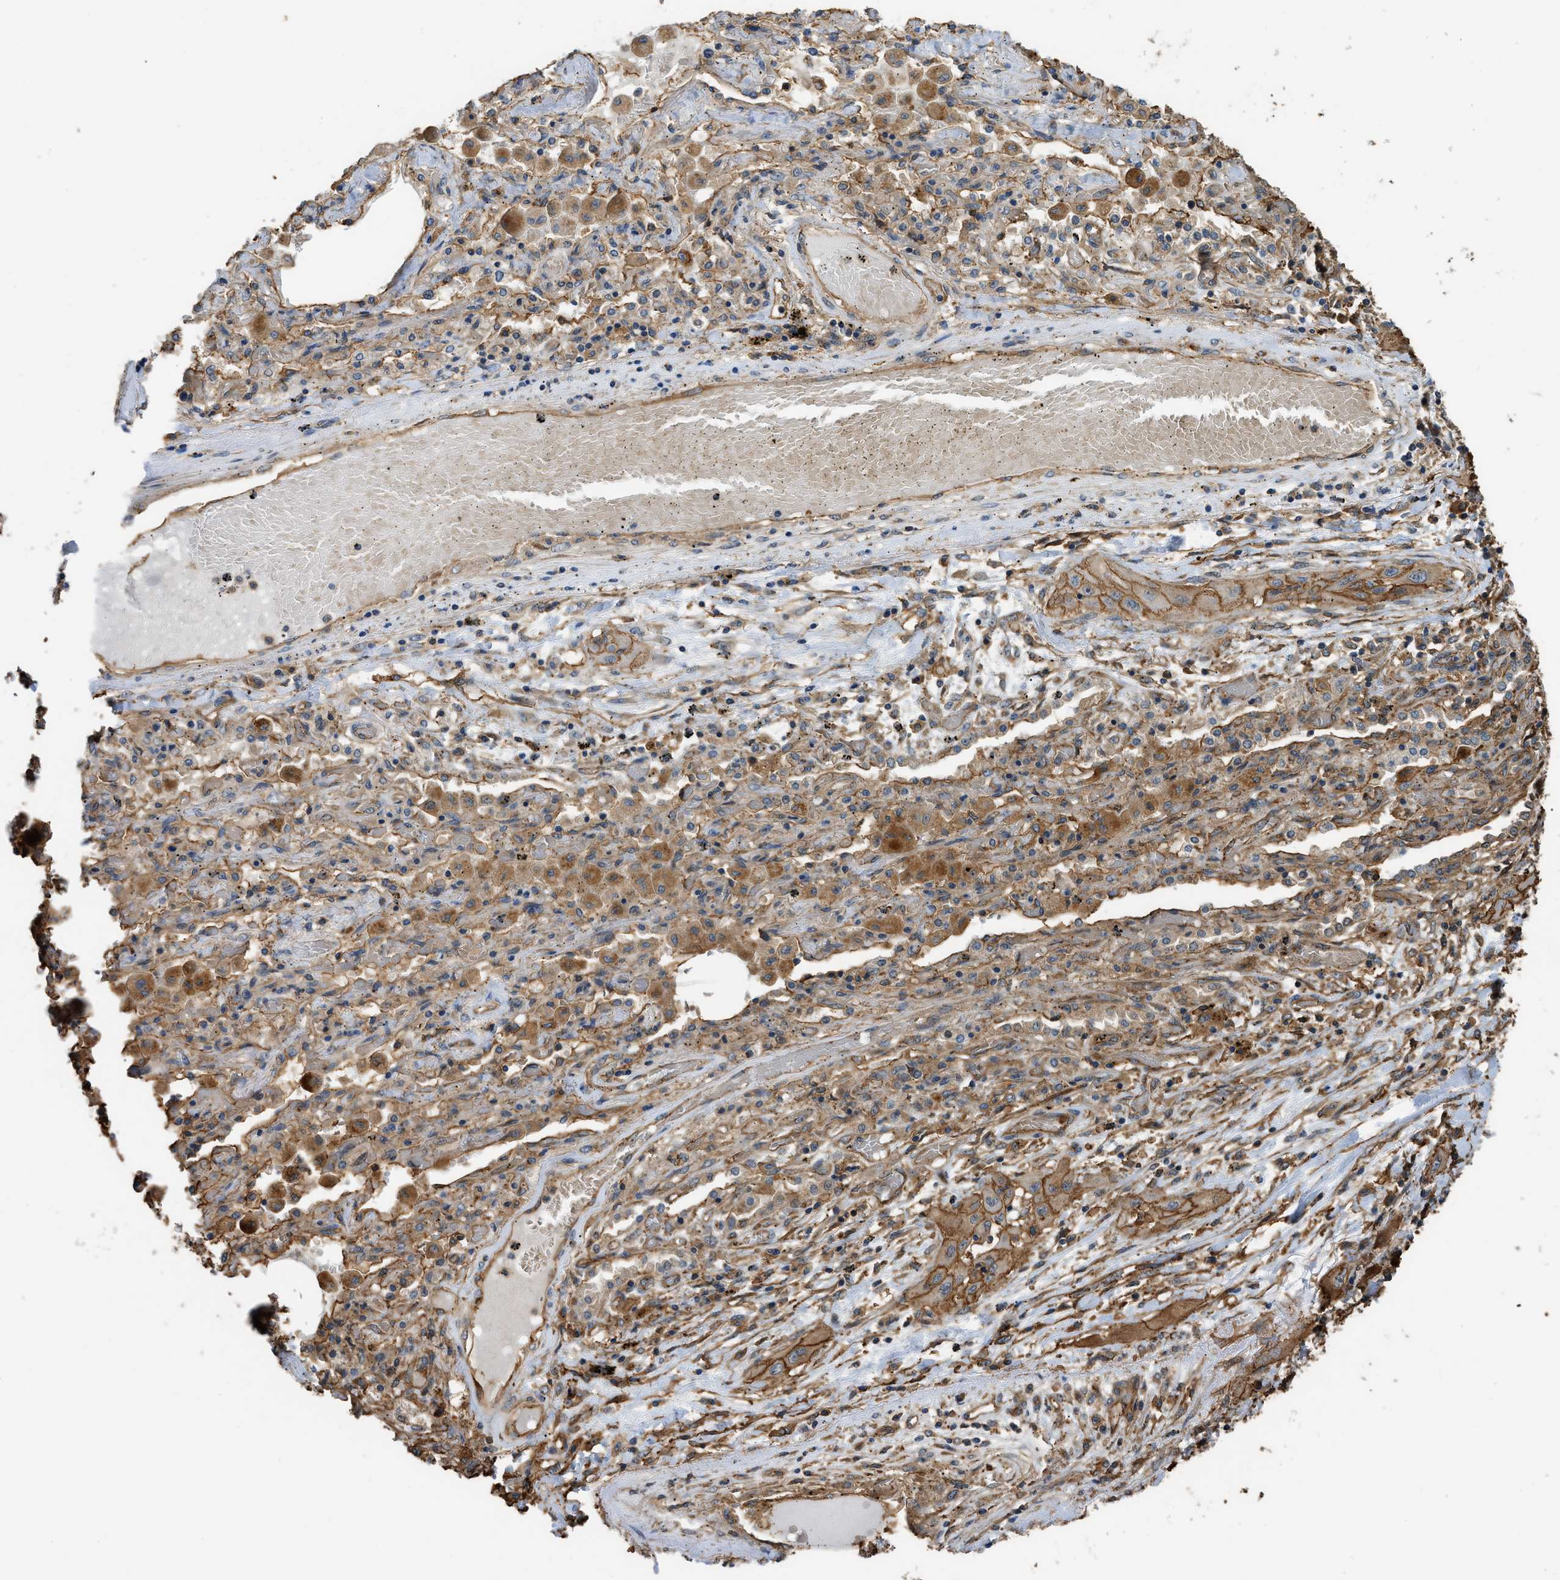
{"staining": {"intensity": "moderate", "quantity": ">75%", "location": "cytoplasmic/membranous"}, "tissue": "lung cancer", "cell_type": "Tumor cells", "image_type": "cancer", "snomed": [{"axis": "morphology", "description": "Squamous cell carcinoma, NOS"}, {"axis": "topography", "description": "Lung"}], "caption": "About >75% of tumor cells in human lung cancer (squamous cell carcinoma) reveal moderate cytoplasmic/membranous protein expression as visualized by brown immunohistochemical staining.", "gene": "DDHD2", "patient": {"sex": "female", "age": 47}}